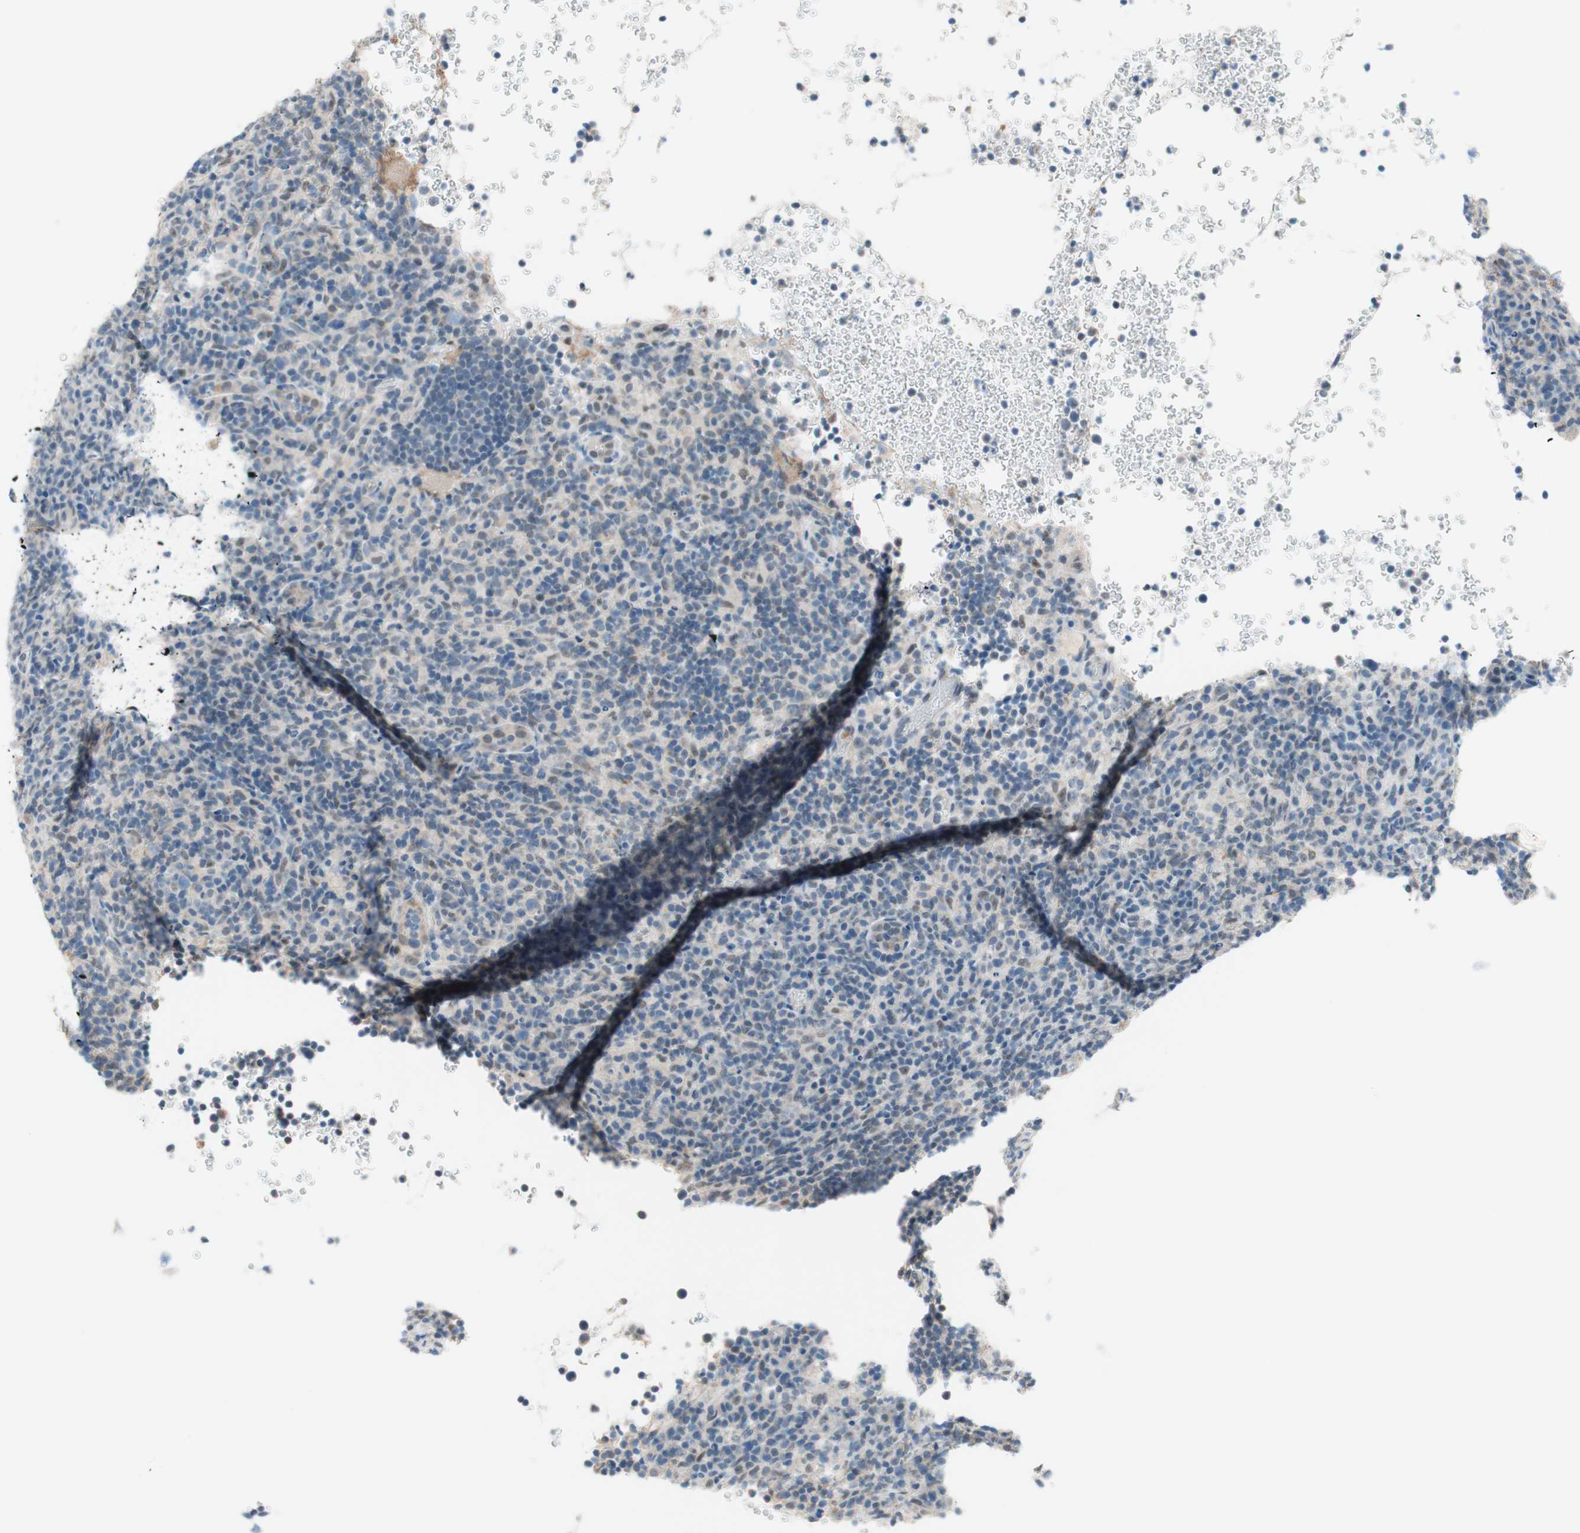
{"staining": {"intensity": "weak", "quantity": "<25%", "location": "nuclear"}, "tissue": "lymphoma", "cell_type": "Tumor cells", "image_type": "cancer", "snomed": [{"axis": "morphology", "description": "Malignant lymphoma, non-Hodgkin's type, High grade"}, {"axis": "topography", "description": "Lymph node"}], "caption": "Tumor cells are negative for brown protein staining in lymphoma.", "gene": "JPH1", "patient": {"sex": "female", "age": 76}}